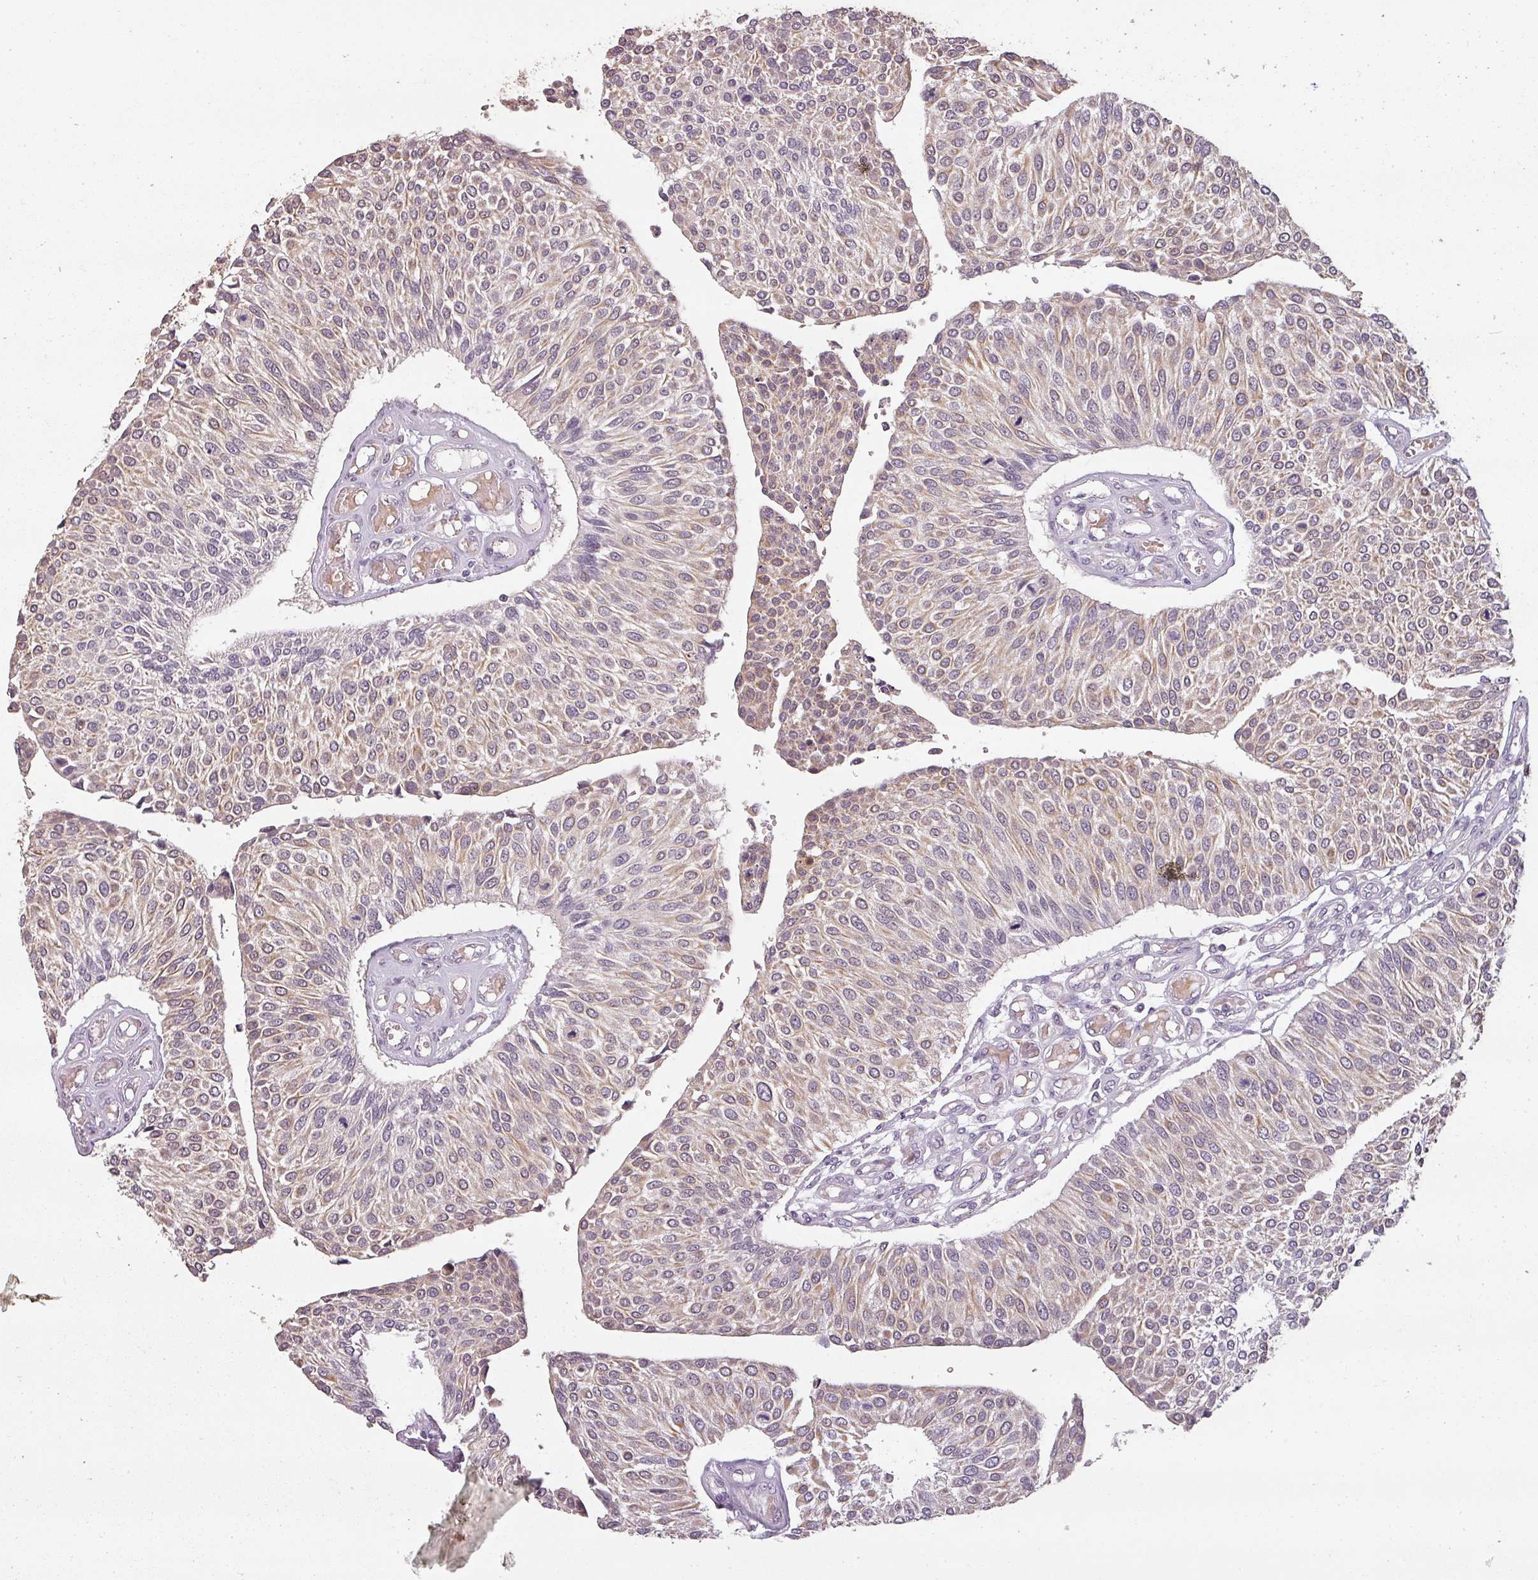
{"staining": {"intensity": "moderate", "quantity": ">75%", "location": "cytoplasmic/membranous"}, "tissue": "urothelial cancer", "cell_type": "Tumor cells", "image_type": "cancer", "snomed": [{"axis": "morphology", "description": "Urothelial carcinoma, NOS"}, {"axis": "topography", "description": "Urinary bladder"}], "caption": "Protein expression analysis of urothelial cancer reveals moderate cytoplasmic/membranous staining in approximately >75% of tumor cells. The staining was performed using DAB (3,3'-diaminobenzidine), with brown indicating positive protein expression. Nuclei are stained blue with hematoxylin.", "gene": "LYPLA1", "patient": {"sex": "male", "age": 55}}